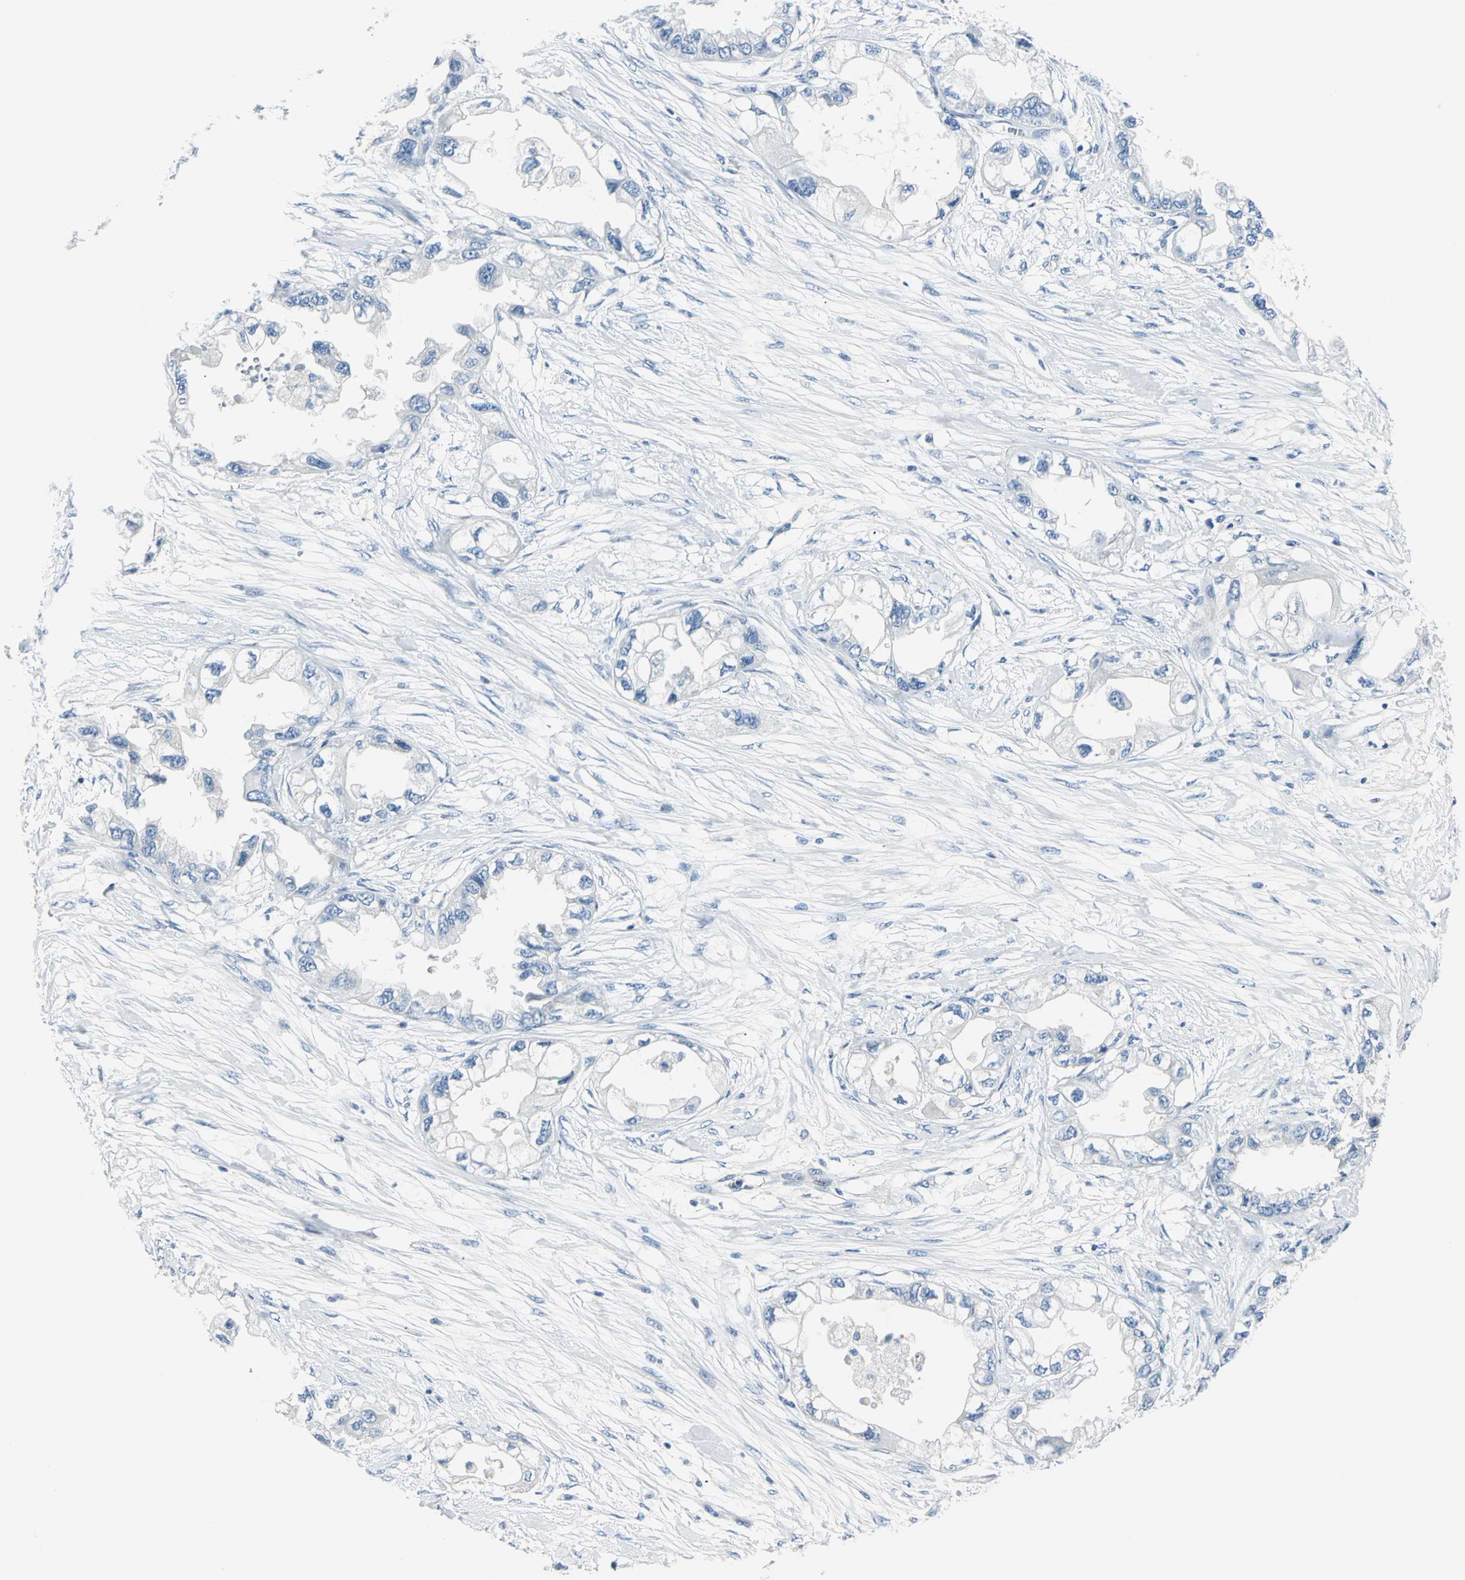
{"staining": {"intensity": "negative", "quantity": "none", "location": "none"}, "tissue": "endometrial cancer", "cell_type": "Tumor cells", "image_type": "cancer", "snomed": [{"axis": "morphology", "description": "Adenocarcinoma, NOS"}, {"axis": "topography", "description": "Endometrium"}], "caption": "Immunohistochemical staining of endometrial cancer shows no significant positivity in tumor cells.", "gene": "RIPOR1", "patient": {"sex": "female", "age": 67}}